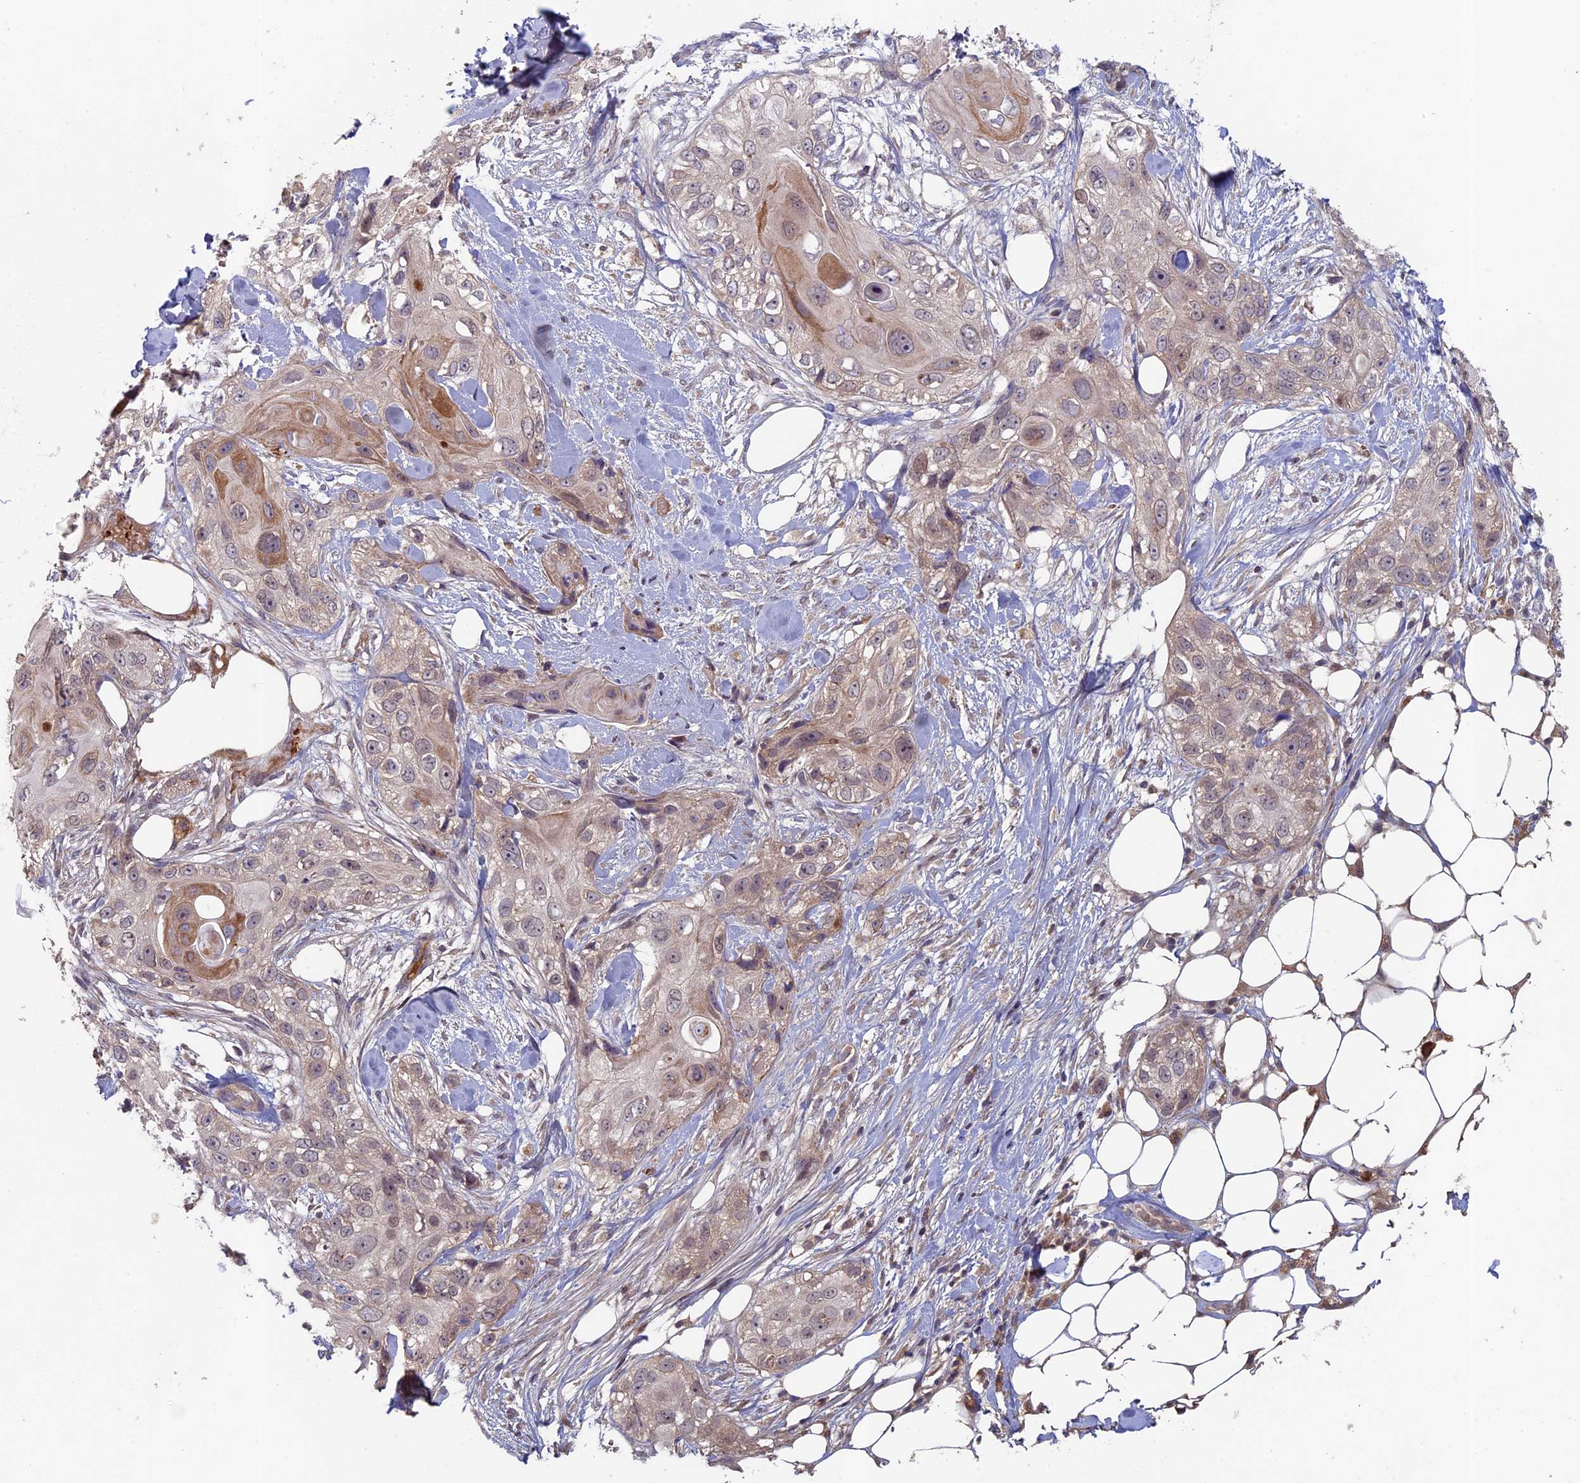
{"staining": {"intensity": "weak", "quantity": "25%-75%", "location": "cytoplasmic/membranous"}, "tissue": "skin cancer", "cell_type": "Tumor cells", "image_type": "cancer", "snomed": [{"axis": "morphology", "description": "Normal tissue, NOS"}, {"axis": "morphology", "description": "Squamous cell carcinoma, NOS"}, {"axis": "topography", "description": "Skin"}], "caption": "Brown immunohistochemical staining in human skin squamous cell carcinoma reveals weak cytoplasmic/membranous expression in about 25%-75% of tumor cells. The staining was performed using DAB to visualize the protein expression in brown, while the nuclei were stained in blue with hematoxylin (Magnification: 20x).", "gene": "RCCD1", "patient": {"sex": "male", "age": 72}}